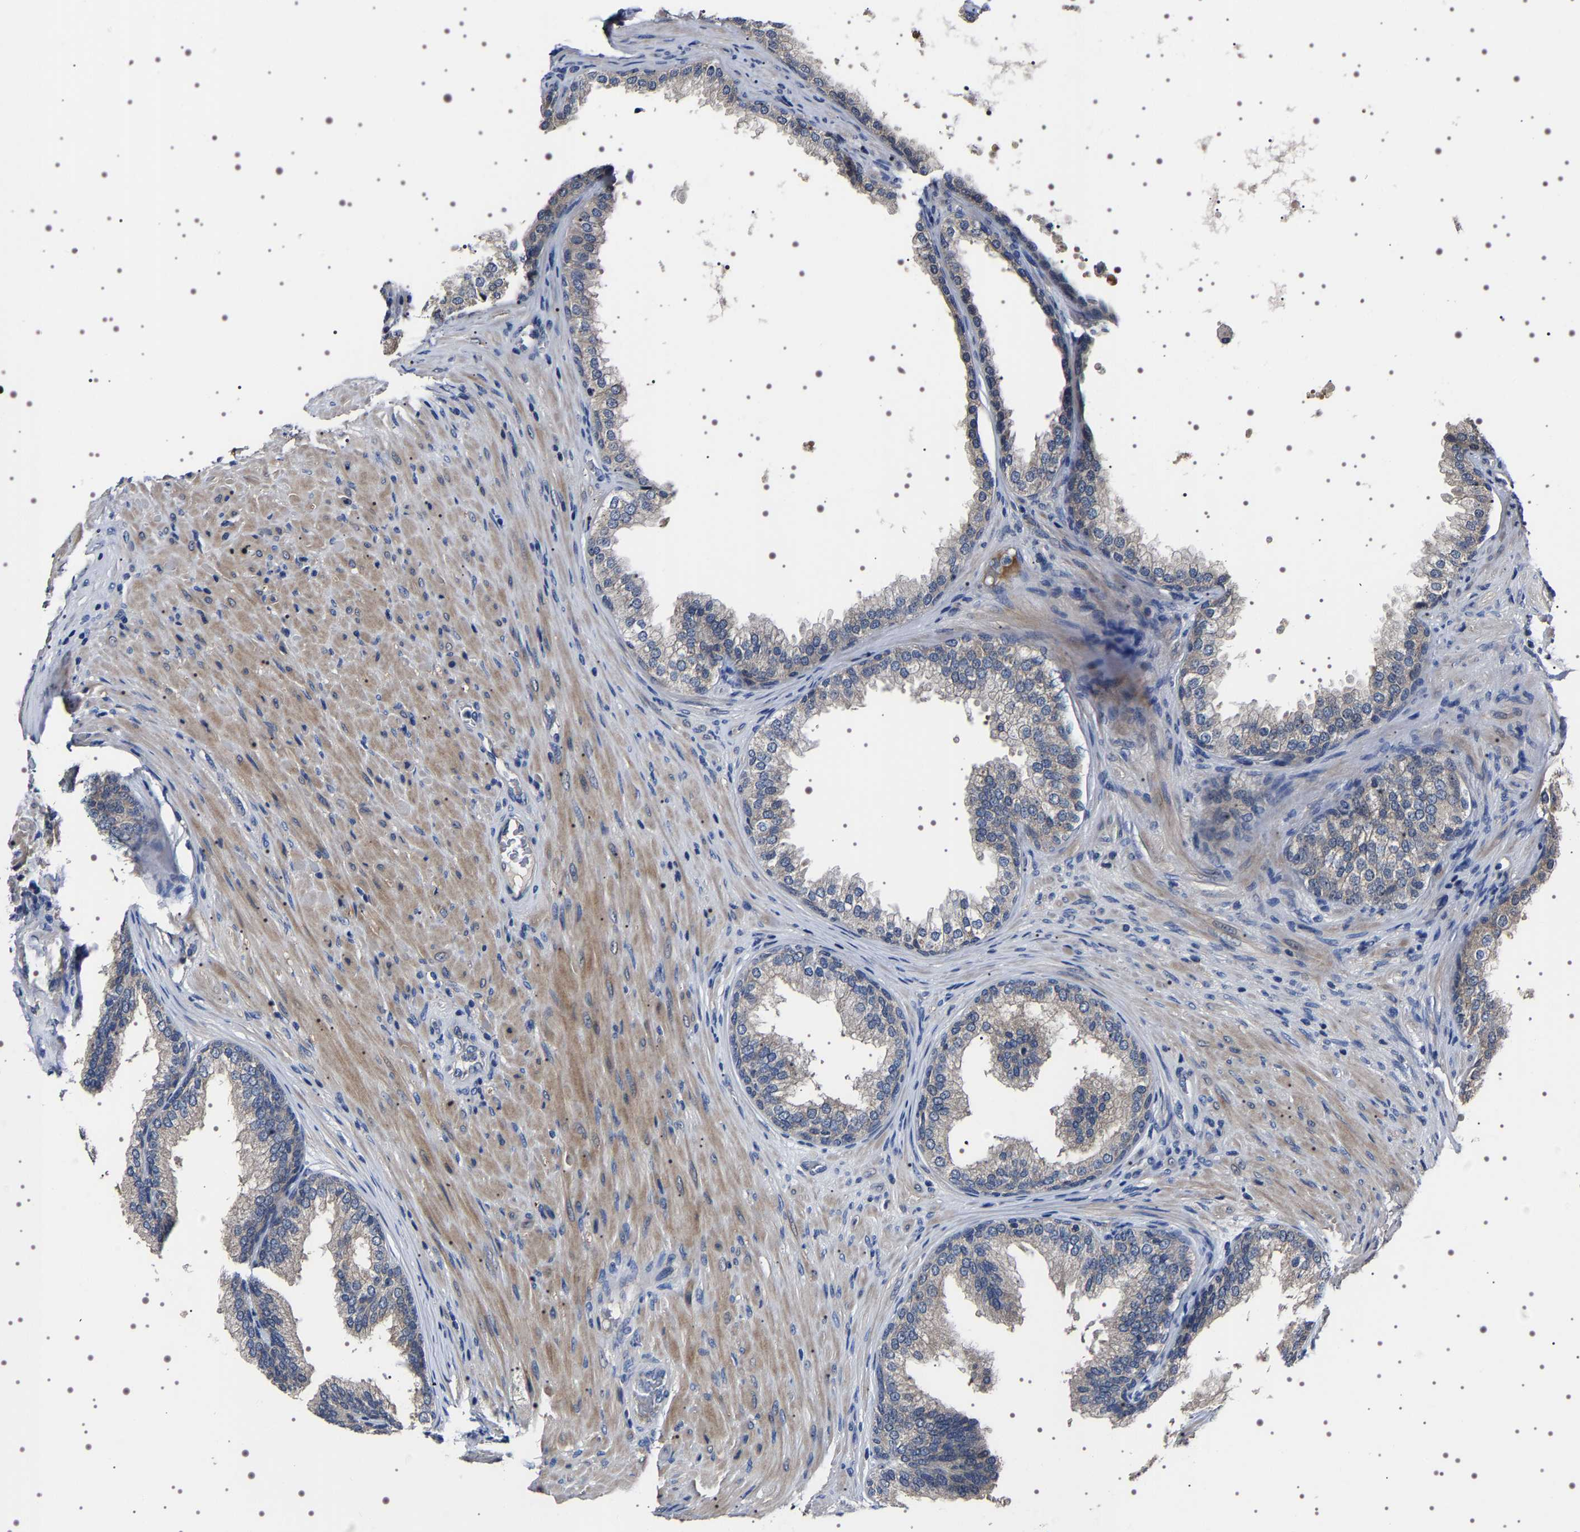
{"staining": {"intensity": "weak", "quantity": "<25%", "location": "cytoplasmic/membranous"}, "tissue": "prostate", "cell_type": "Glandular cells", "image_type": "normal", "snomed": [{"axis": "morphology", "description": "Normal tissue, NOS"}, {"axis": "topography", "description": "Prostate"}], "caption": "This histopathology image is of benign prostate stained with immunohistochemistry to label a protein in brown with the nuclei are counter-stained blue. There is no expression in glandular cells. (Stains: DAB IHC with hematoxylin counter stain, Microscopy: brightfield microscopy at high magnification).", "gene": "TARBP1", "patient": {"sex": "male", "age": 76}}